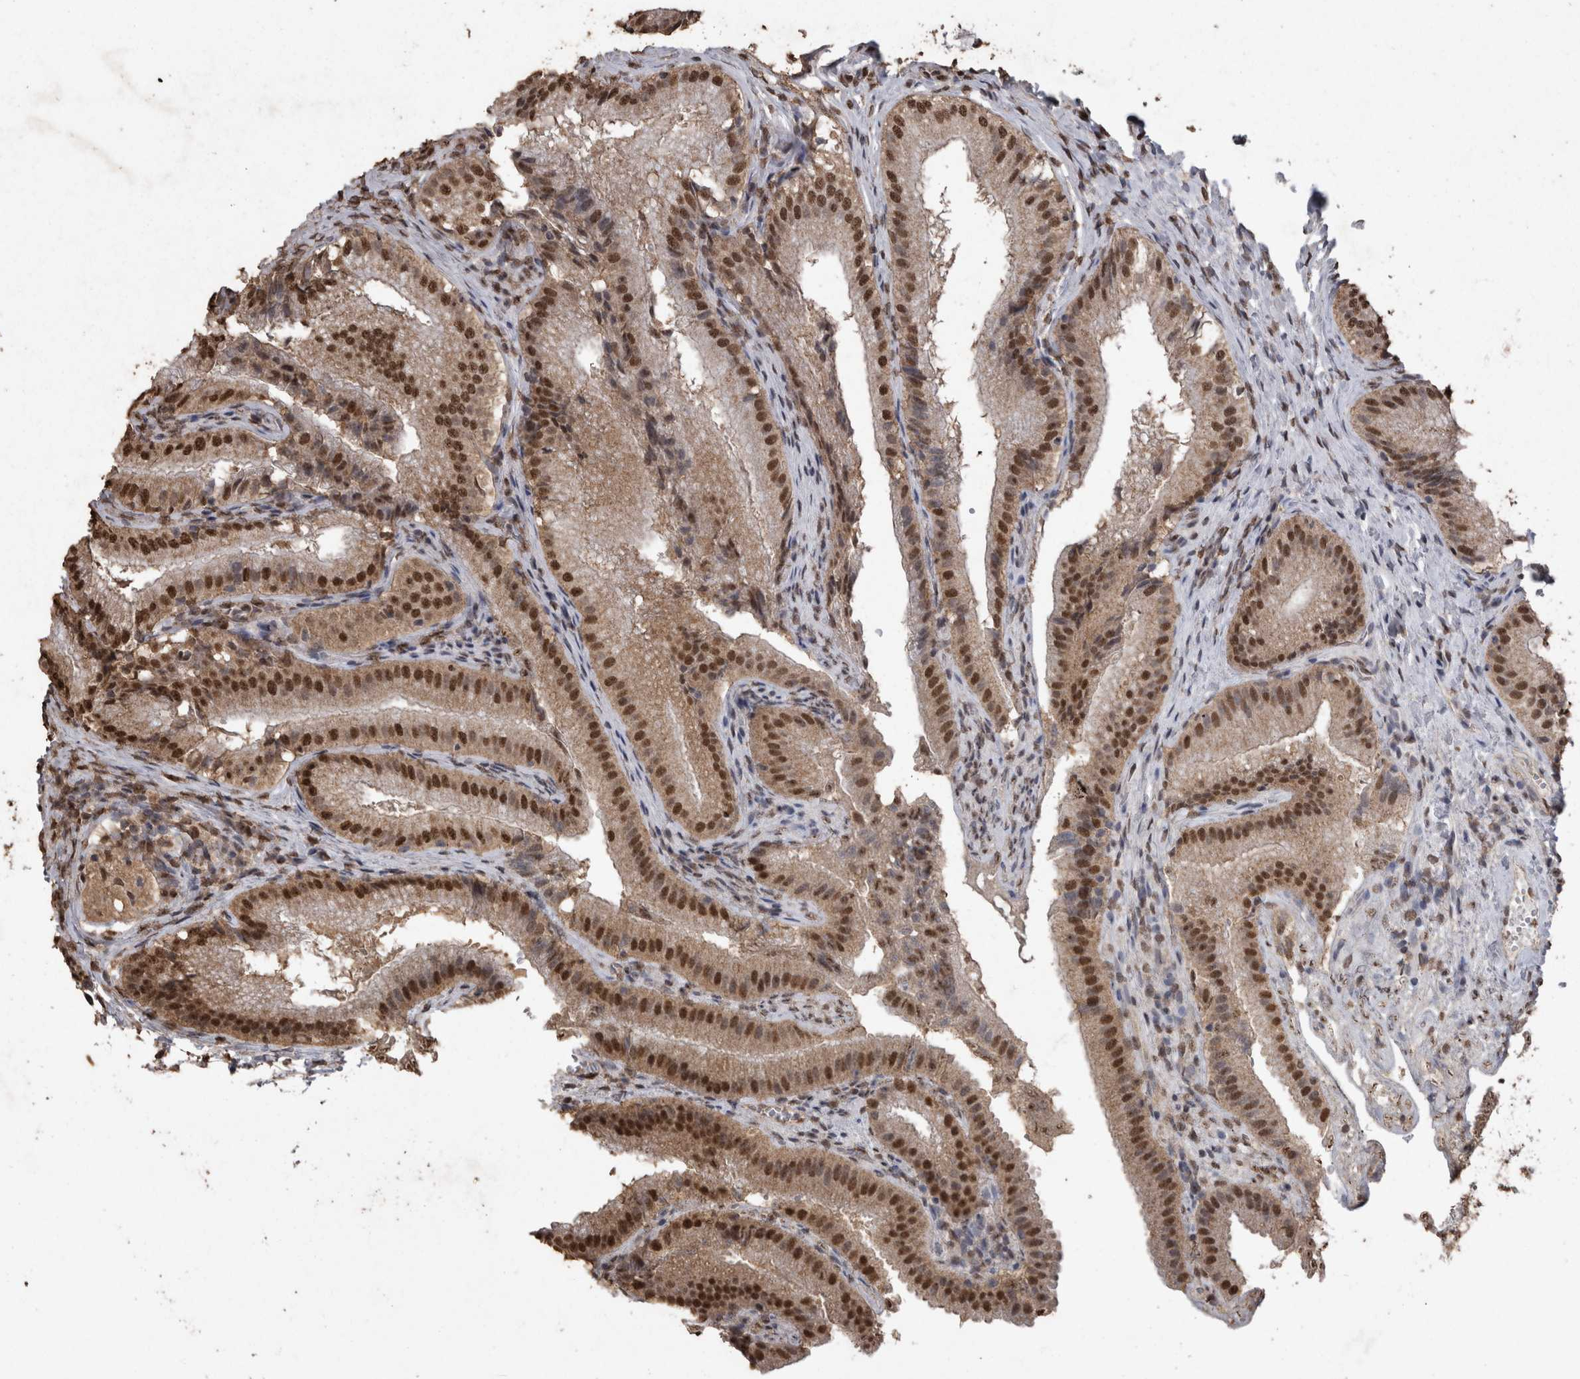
{"staining": {"intensity": "strong", "quantity": "25%-75%", "location": "cytoplasmic/membranous,nuclear"}, "tissue": "gallbladder", "cell_type": "Glandular cells", "image_type": "normal", "snomed": [{"axis": "morphology", "description": "Normal tissue, NOS"}, {"axis": "topography", "description": "Gallbladder"}], "caption": "Human gallbladder stained for a protein (brown) exhibits strong cytoplasmic/membranous,nuclear positive staining in about 25%-75% of glandular cells.", "gene": "SMAD7", "patient": {"sex": "female", "age": 30}}